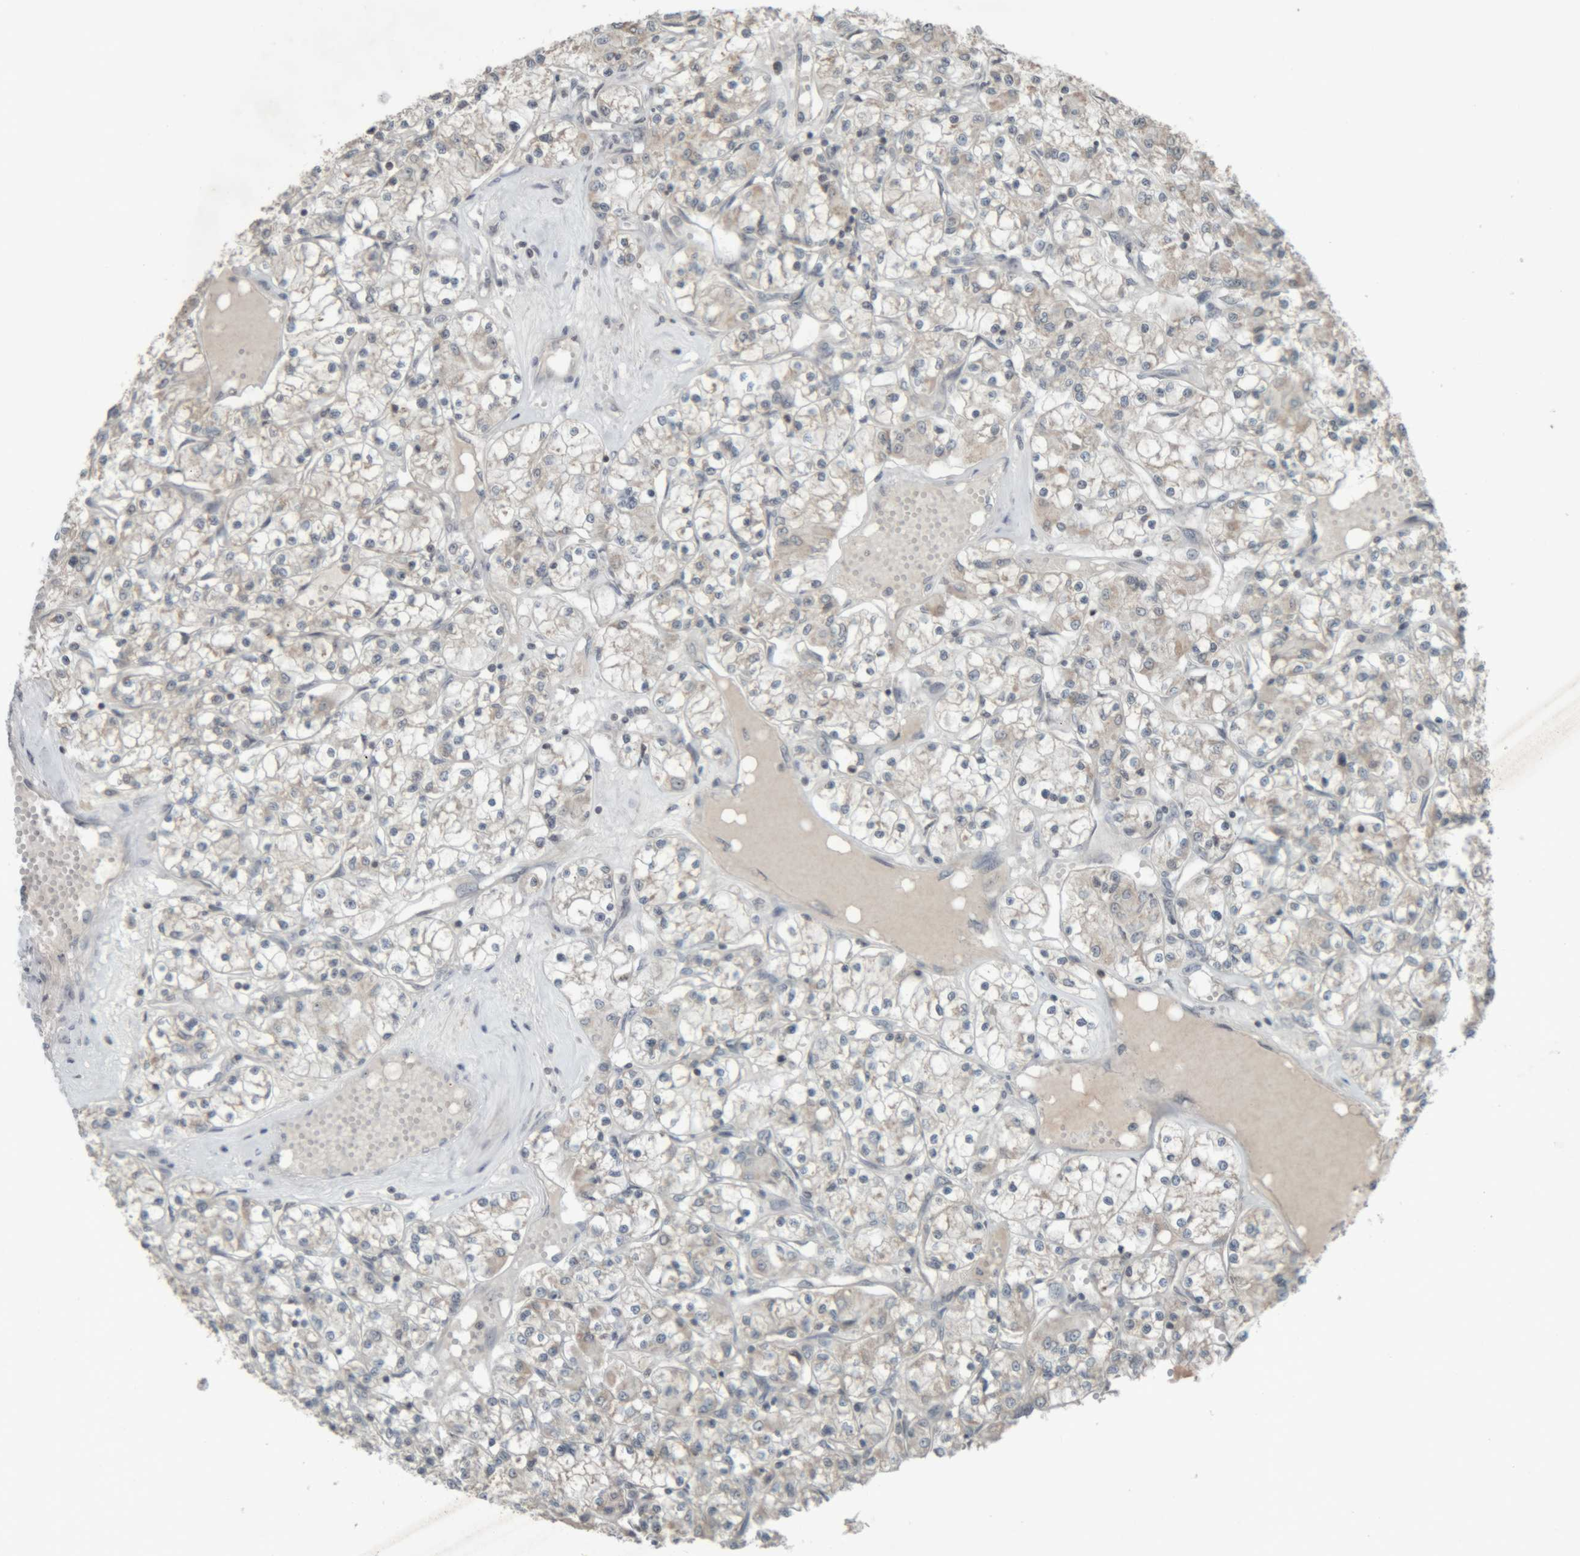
{"staining": {"intensity": "weak", "quantity": "<25%", "location": "cytoplasmic/membranous"}, "tissue": "renal cancer", "cell_type": "Tumor cells", "image_type": "cancer", "snomed": [{"axis": "morphology", "description": "Adenocarcinoma, NOS"}, {"axis": "topography", "description": "Kidney"}], "caption": "IHC photomicrograph of human adenocarcinoma (renal) stained for a protein (brown), which displays no staining in tumor cells.", "gene": "RPF1", "patient": {"sex": "female", "age": 59}}